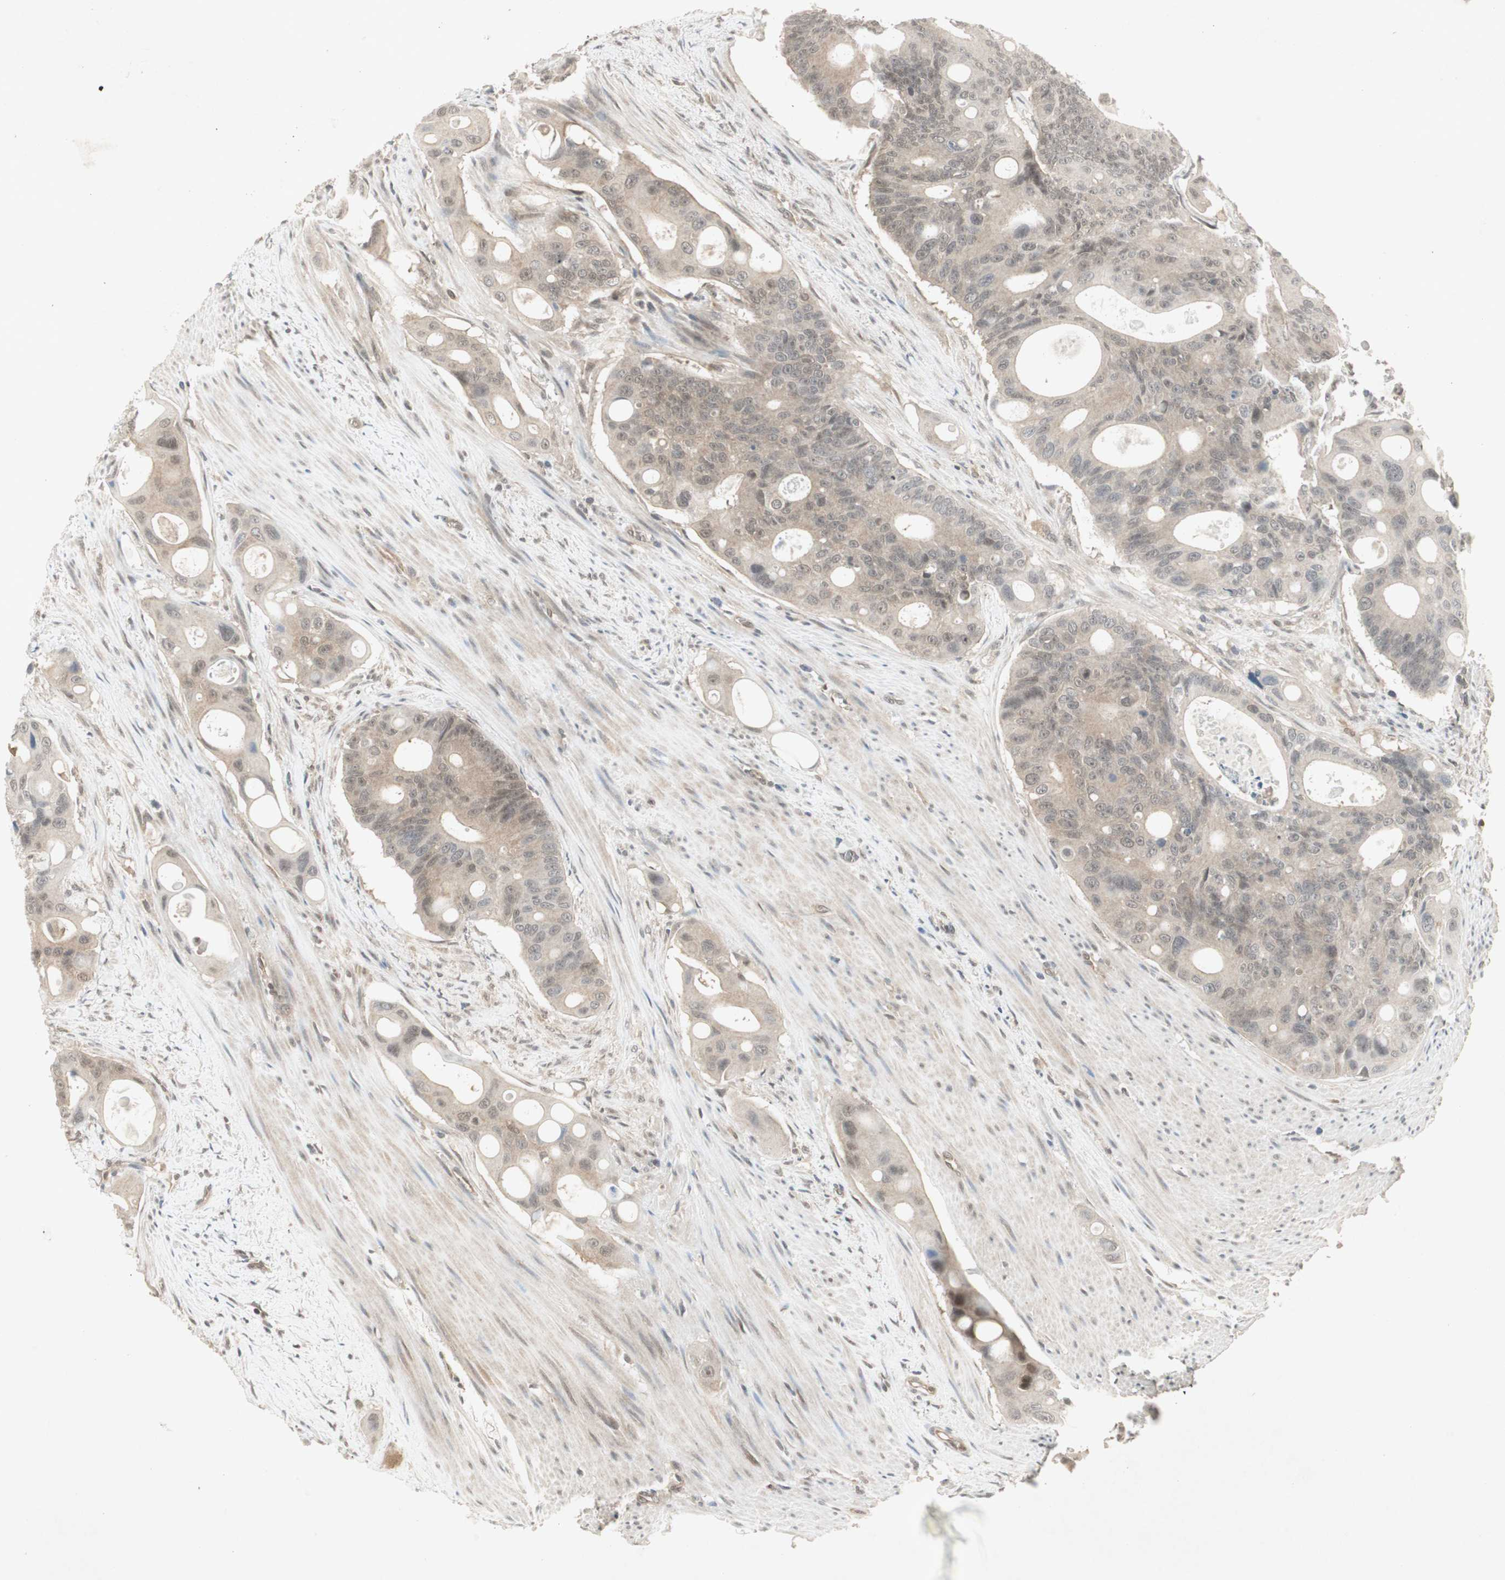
{"staining": {"intensity": "weak", "quantity": "25%-75%", "location": "cytoplasmic/membranous"}, "tissue": "colorectal cancer", "cell_type": "Tumor cells", "image_type": "cancer", "snomed": [{"axis": "morphology", "description": "Adenocarcinoma, NOS"}, {"axis": "topography", "description": "Colon"}], "caption": "Protein staining demonstrates weak cytoplasmic/membranous positivity in approximately 25%-75% of tumor cells in adenocarcinoma (colorectal).", "gene": "PTPA", "patient": {"sex": "female", "age": 57}}